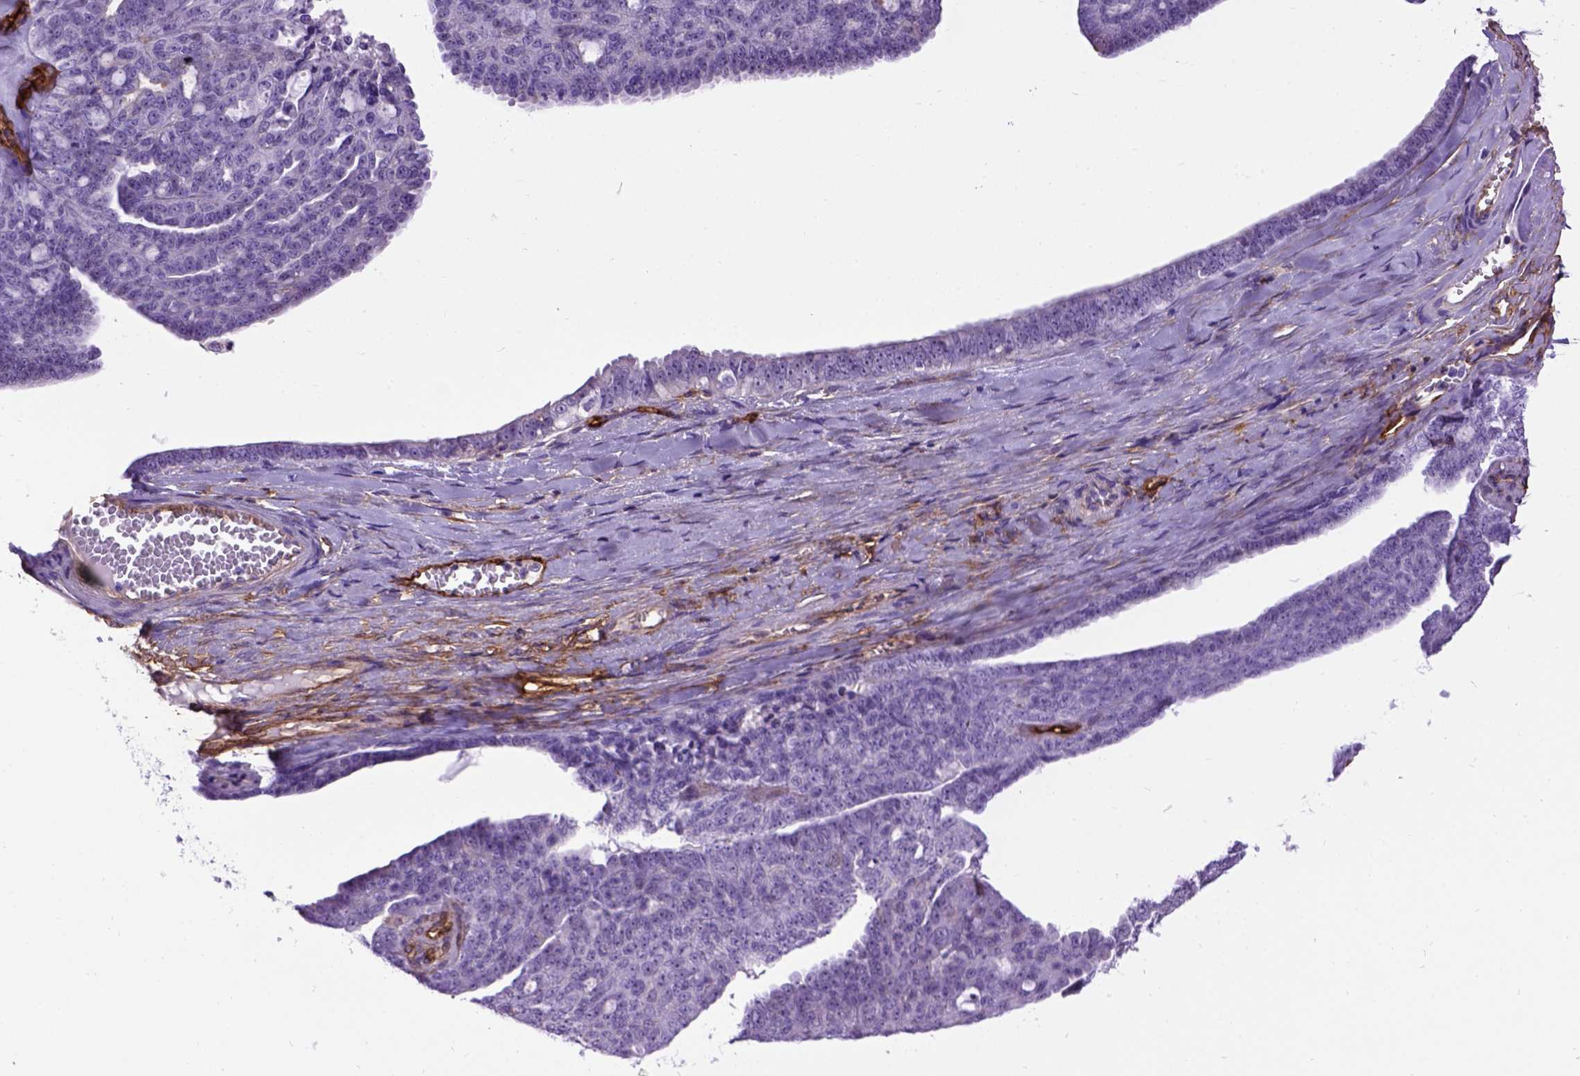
{"staining": {"intensity": "negative", "quantity": "none", "location": "none"}, "tissue": "ovarian cancer", "cell_type": "Tumor cells", "image_type": "cancer", "snomed": [{"axis": "morphology", "description": "Cystadenocarcinoma, serous, NOS"}, {"axis": "topography", "description": "Ovary"}], "caption": "Ovarian serous cystadenocarcinoma stained for a protein using immunohistochemistry shows no staining tumor cells.", "gene": "ENG", "patient": {"sex": "female", "age": 71}}